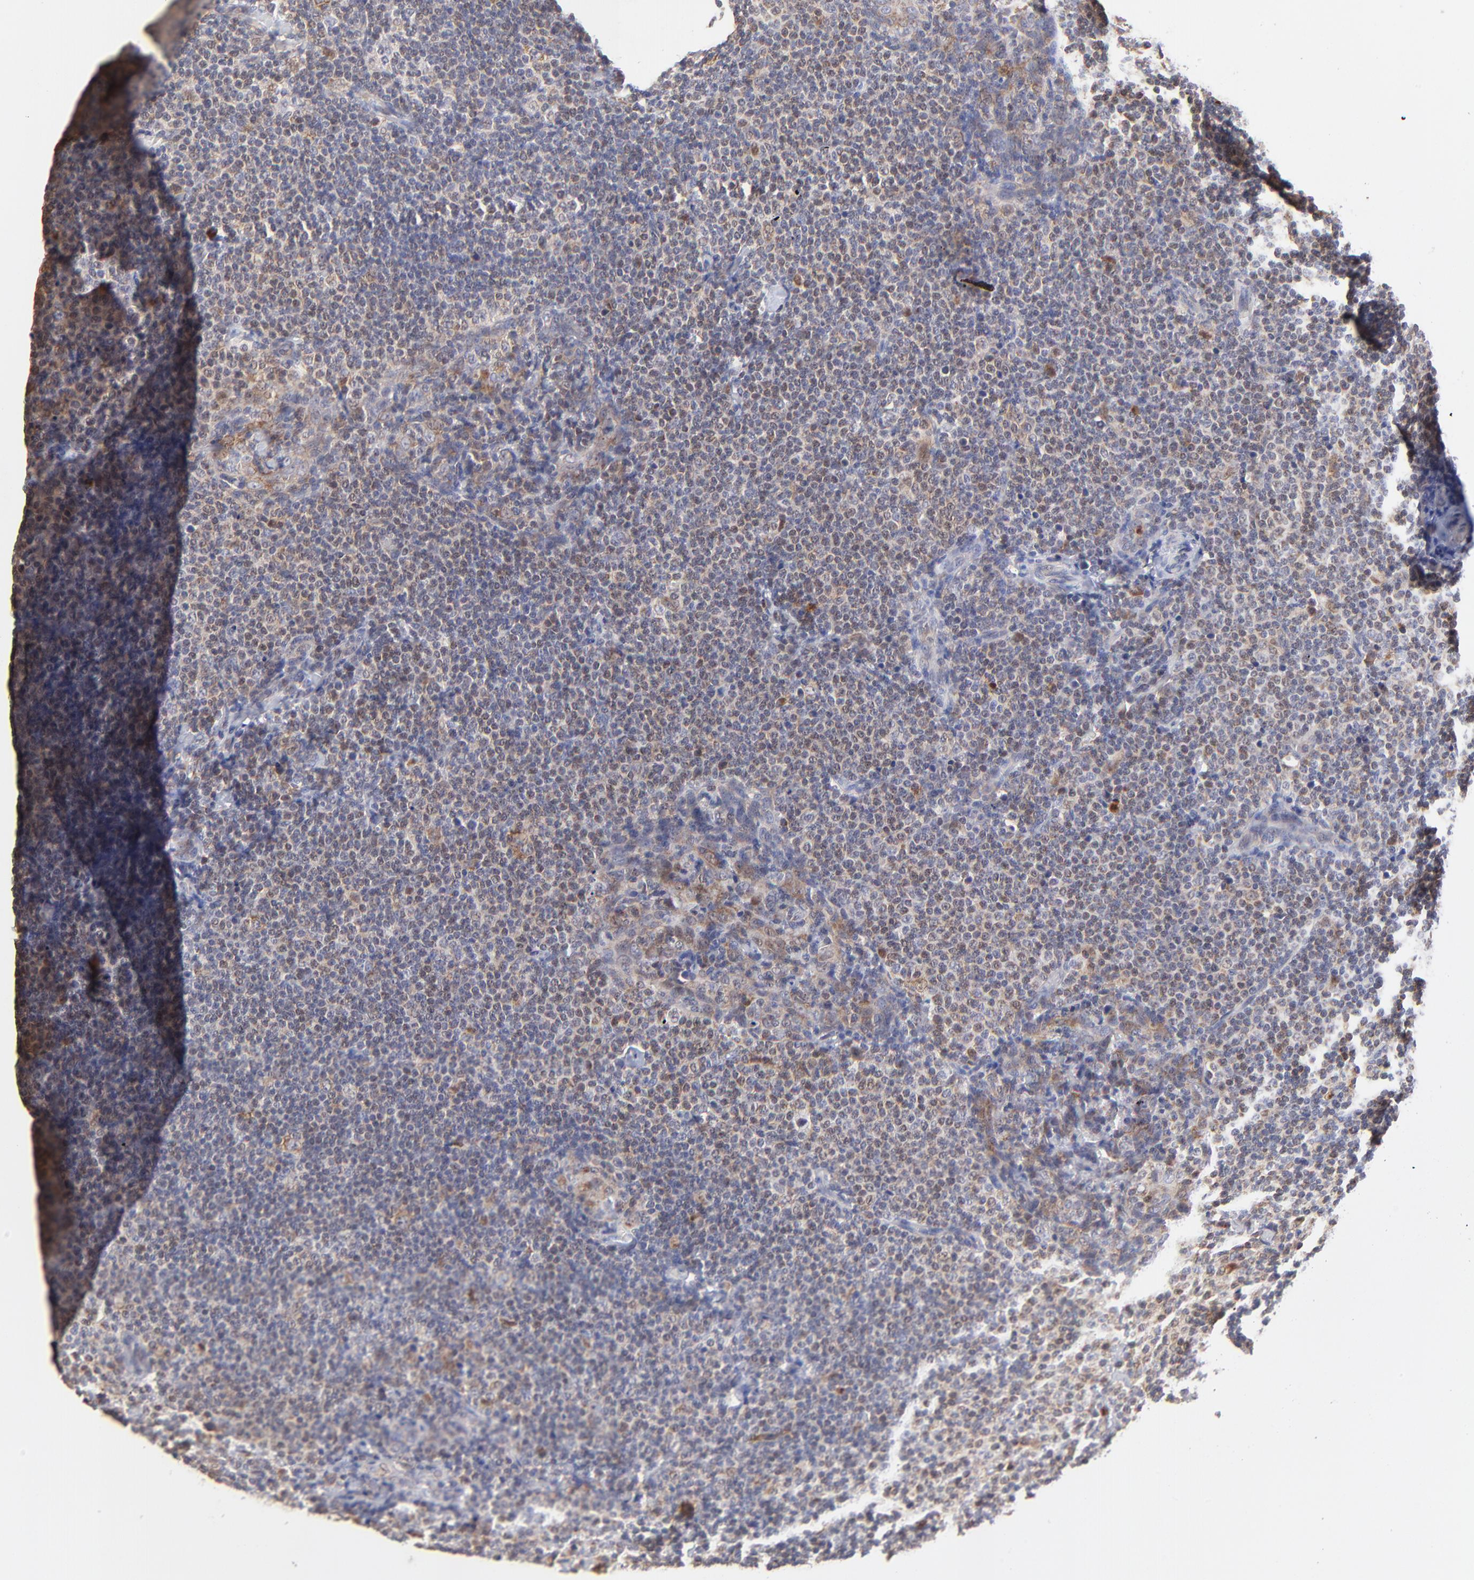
{"staining": {"intensity": "moderate", "quantity": "25%-75%", "location": "cytoplasmic/membranous"}, "tissue": "lymph node", "cell_type": "Germinal center cells", "image_type": "normal", "snomed": [{"axis": "morphology", "description": "Normal tissue, NOS"}, {"axis": "morphology", "description": "Uncertain malignant potential"}, {"axis": "topography", "description": "Lymph node"}, {"axis": "topography", "description": "Salivary gland, NOS"}], "caption": "Germinal center cells display medium levels of moderate cytoplasmic/membranous expression in approximately 25%-75% of cells in benign human lymph node.", "gene": "BBOF1", "patient": {"sex": "female", "age": 51}}